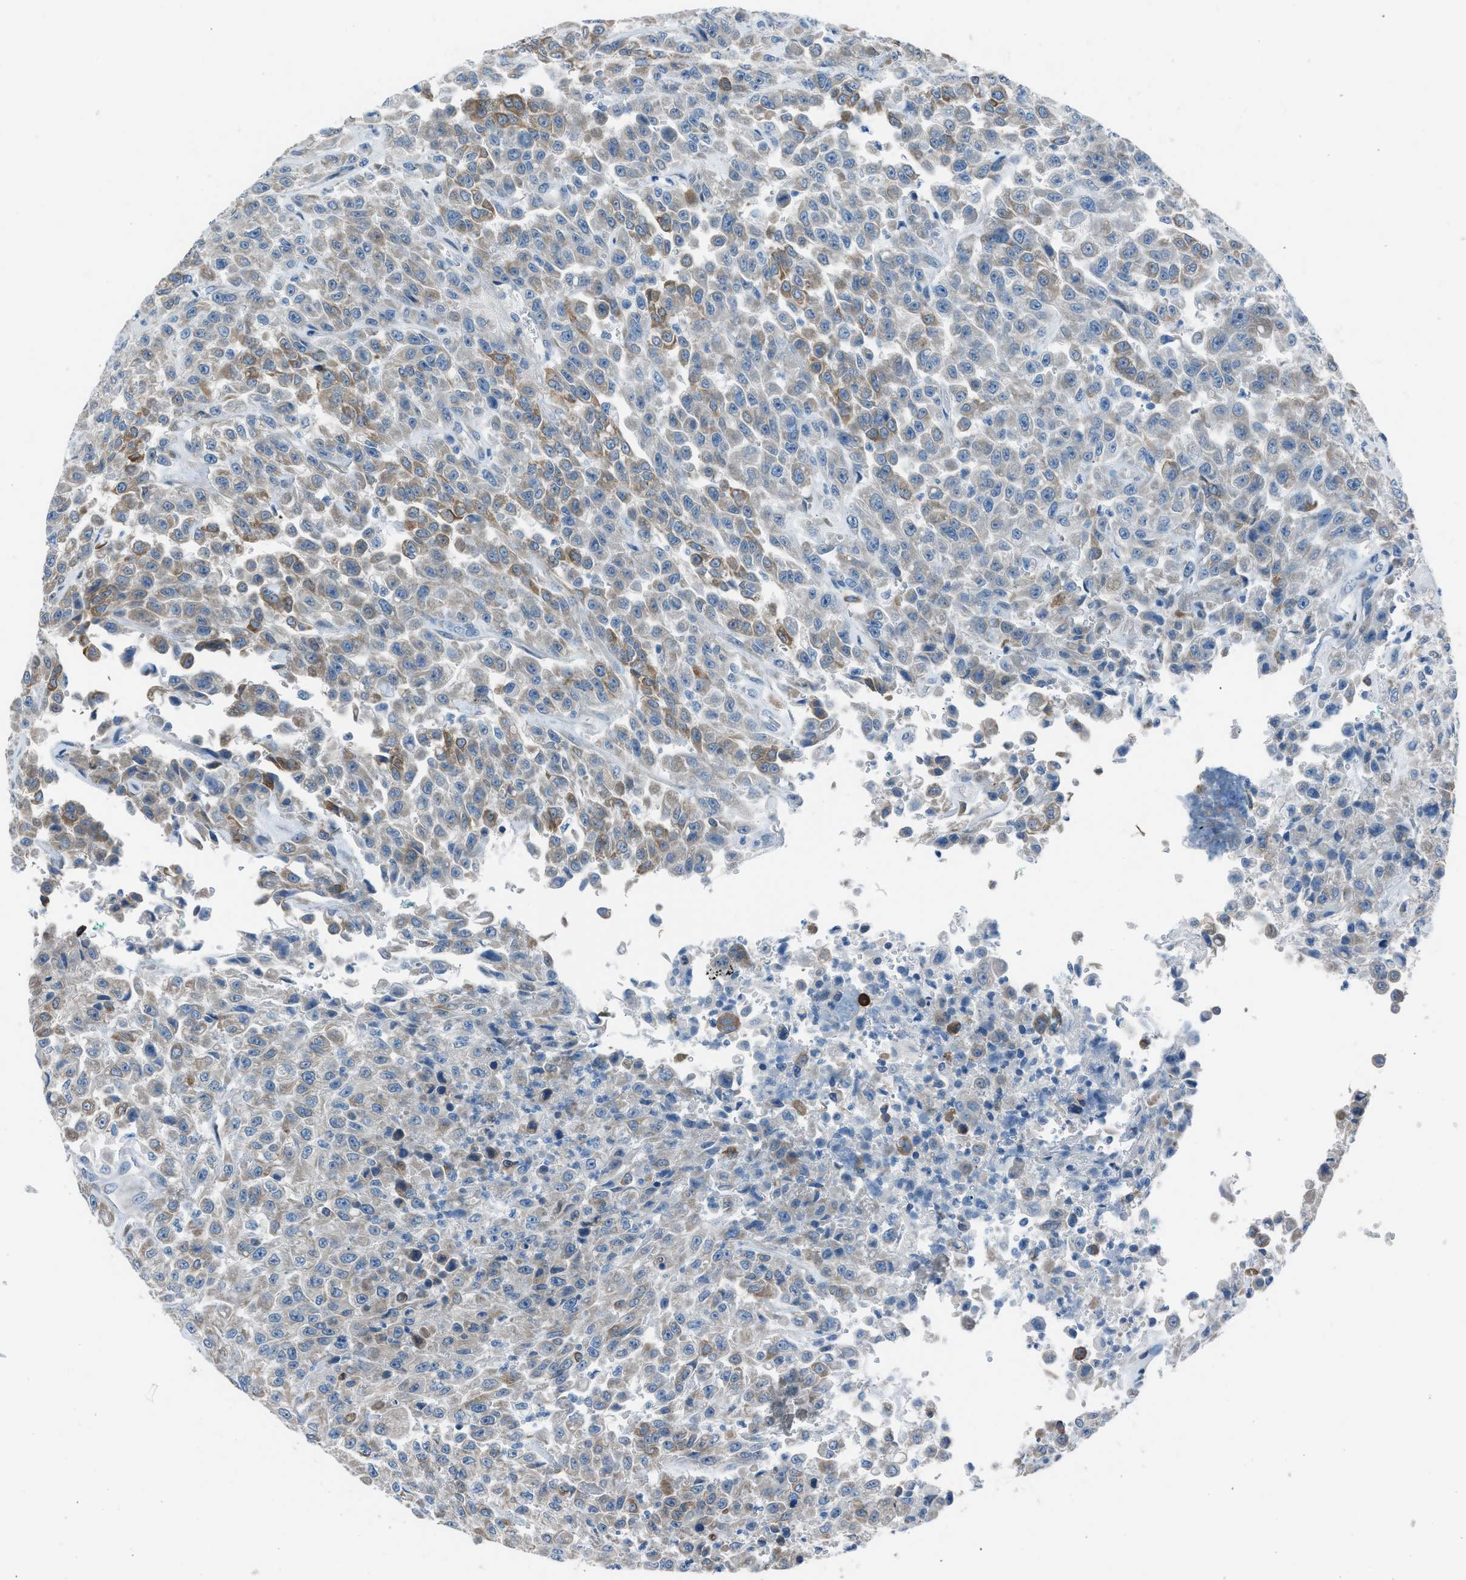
{"staining": {"intensity": "moderate", "quantity": "<25%", "location": "cytoplasmic/membranous"}, "tissue": "urothelial cancer", "cell_type": "Tumor cells", "image_type": "cancer", "snomed": [{"axis": "morphology", "description": "Urothelial carcinoma, High grade"}, {"axis": "topography", "description": "Urinary bladder"}], "caption": "Immunohistochemical staining of urothelial carcinoma (high-grade) displays low levels of moderate cytoplasmic/membranous protein positivity in about <25% of tumor cells.", "gene": "RNF41", "patient": {"sex": "male", "age": 46}}